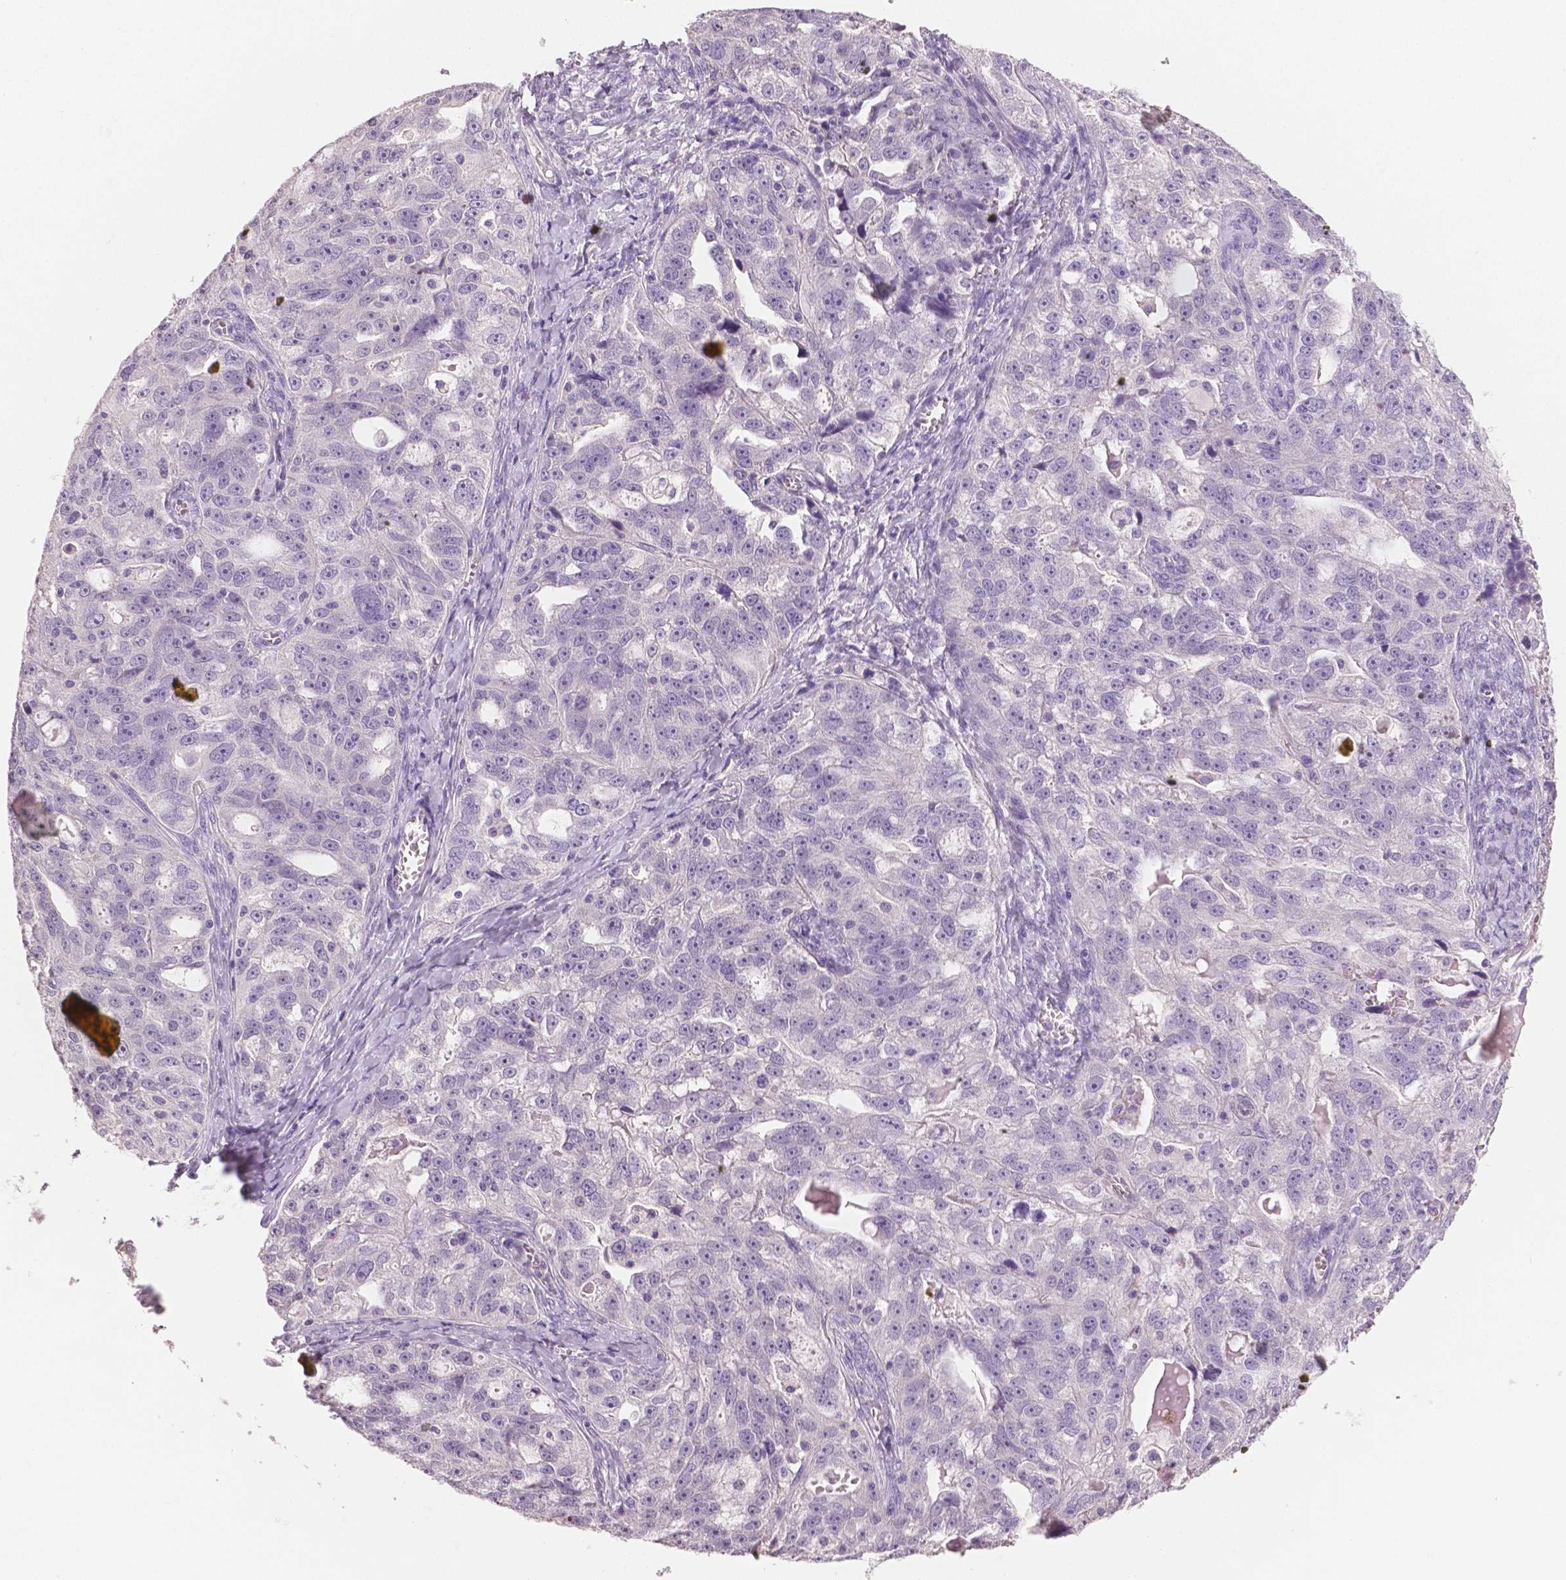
{"staining": {"intensity": "negative", "quantity": "none", "location": "none"}, "tissue": "ovarian cancer", "cell_type": "Tumor cells", "image_type": "cancer", "snomed": [{"axis": "morphology", "description": "Cystadenocarcinoma, serous, NOS"}, {"axis": "topography", "description": "Ovary"}], "caption": "Ovarian serous cystadenocarcinoma stained for a protein using IHC reveals no staining tumor cells.", "gene": "TSPAN7", "patient": {"sex": "female", "age": 51}}